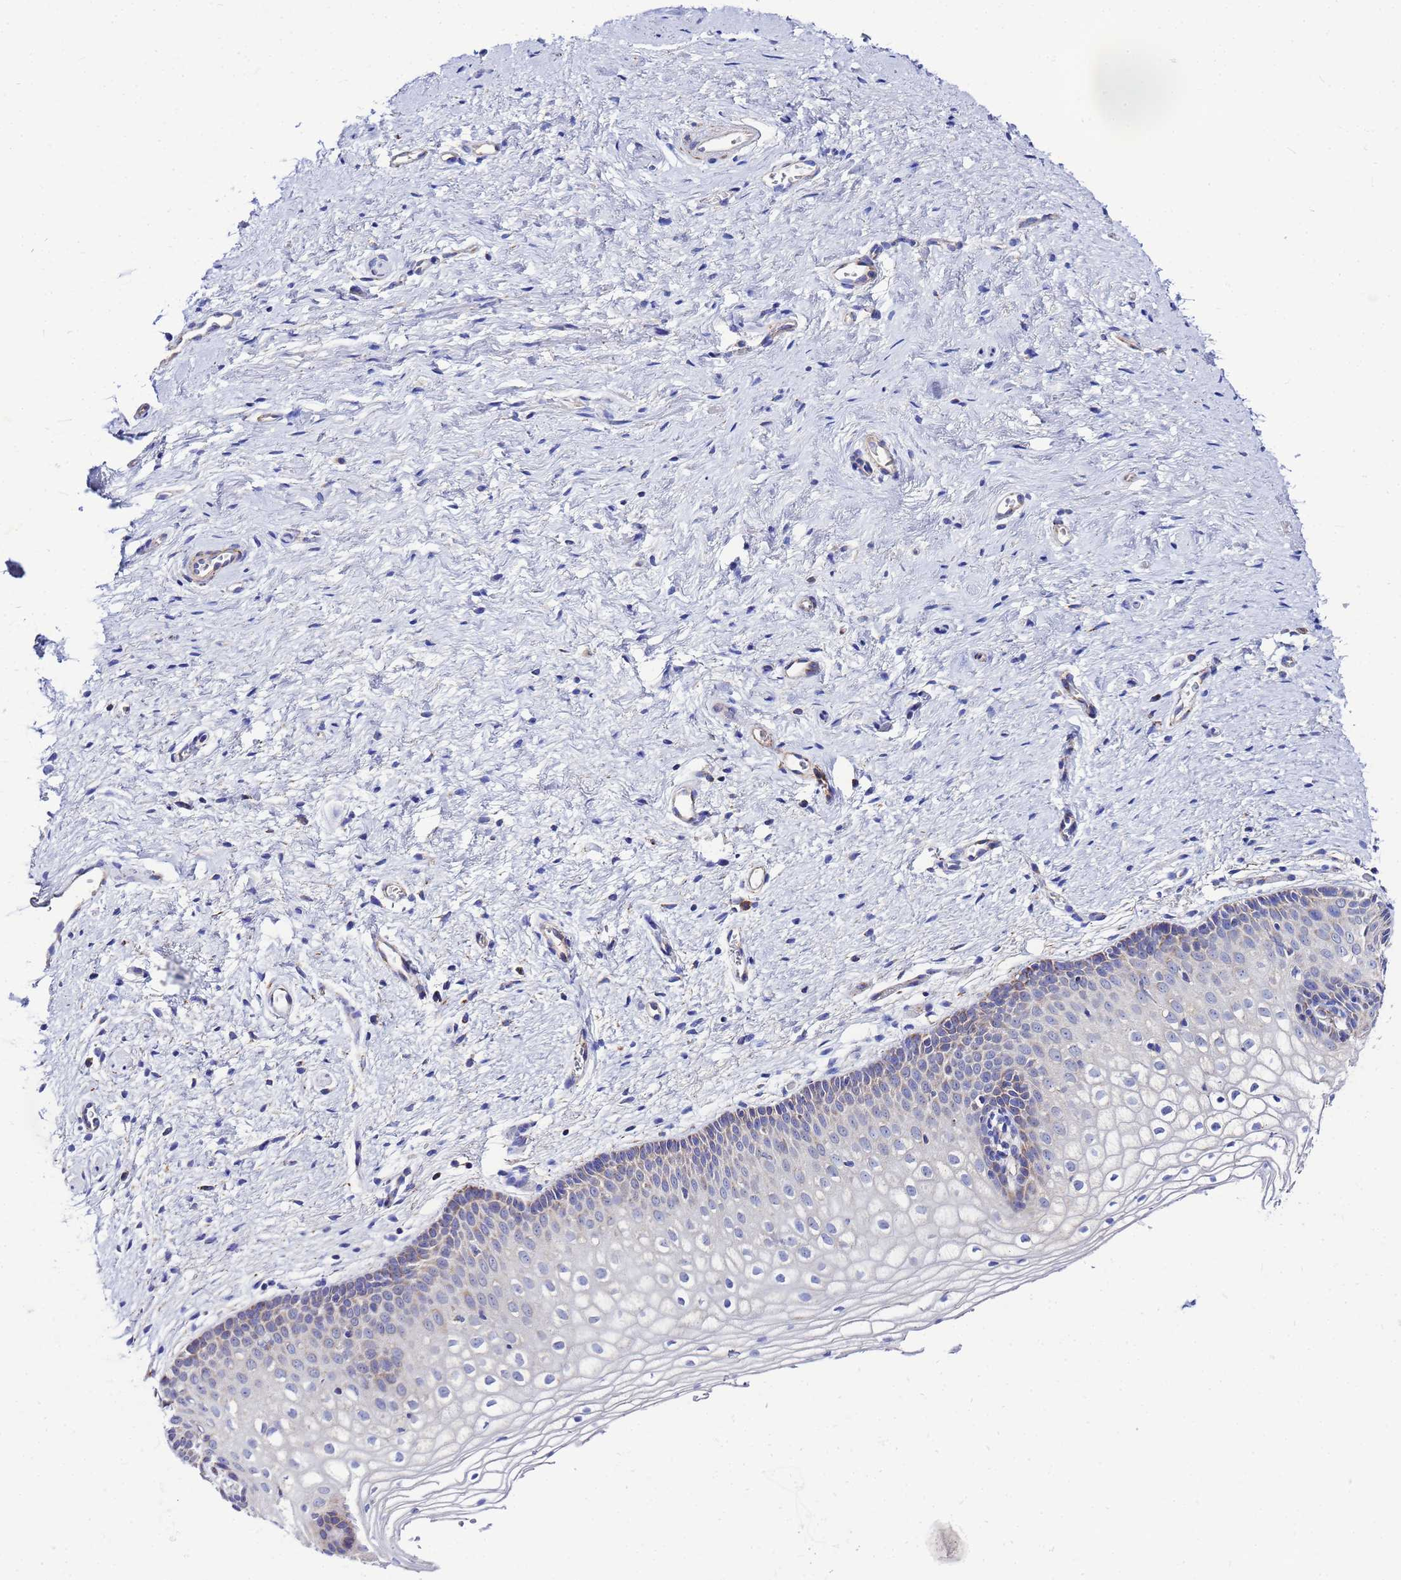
{"staining": {"intensity": "weak", "quantity": "<25%", "location": "cytoplasmic/membranous"}, "tissue": "vagina", "cell_type": "Squamous epithelial cells", "image_type": "normal", "snomed": [{"axis": "morphology", "description": "Normal tissue, NOS"}, {"axis": "topography", "description": "Vagina"}], "caption": "DAB (3,3'-diaminobenzidine) immunohistochemical staining of normal vagina reveals no significant expression in squamous epithelial cells.", "gene": "FAHD2A", "patient": {"sex": "female", "age": 60}}